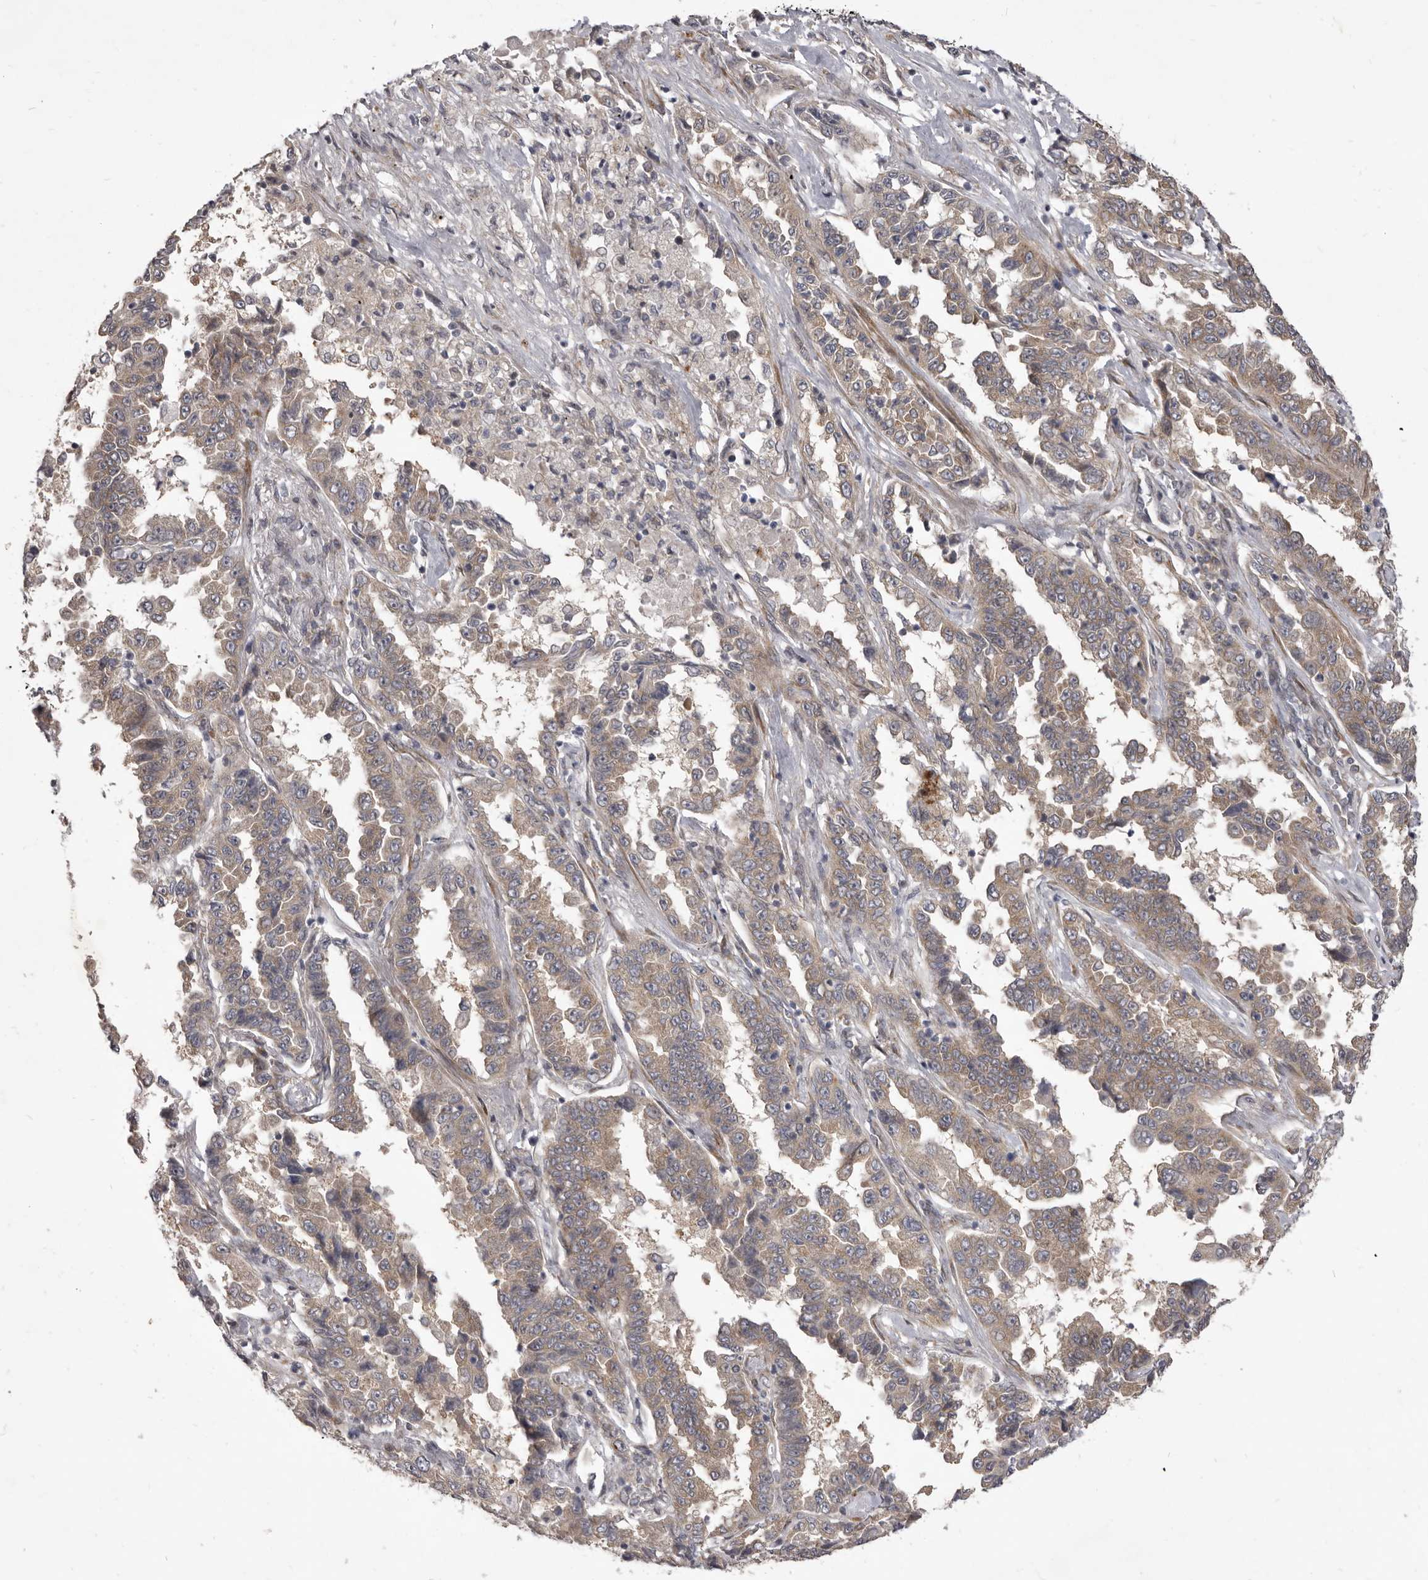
{"staining": {"intensity": "weak", "quantity": ">75%", "location": "cytoplasmic/membranous"}, "tissue": "lung cancer", "cell_type": "Tumor cells", "image_type": "cancer", "snomed": [{"axis": "morphology", "description": "Adenocarcinoma, NOS"}, {"axis": "topography", "description": "Lung"}], "caption": "Immunohistochemistry micrograph of human lung cancer (adenocarcinoma) stained for a protein (brown), which shows low levels of weak cytoplasmic/membranous positivity in approximately >75% of tumor cells.", "gene": "TBC1D8B", "patient": {"sex": "female", "age": 51}}